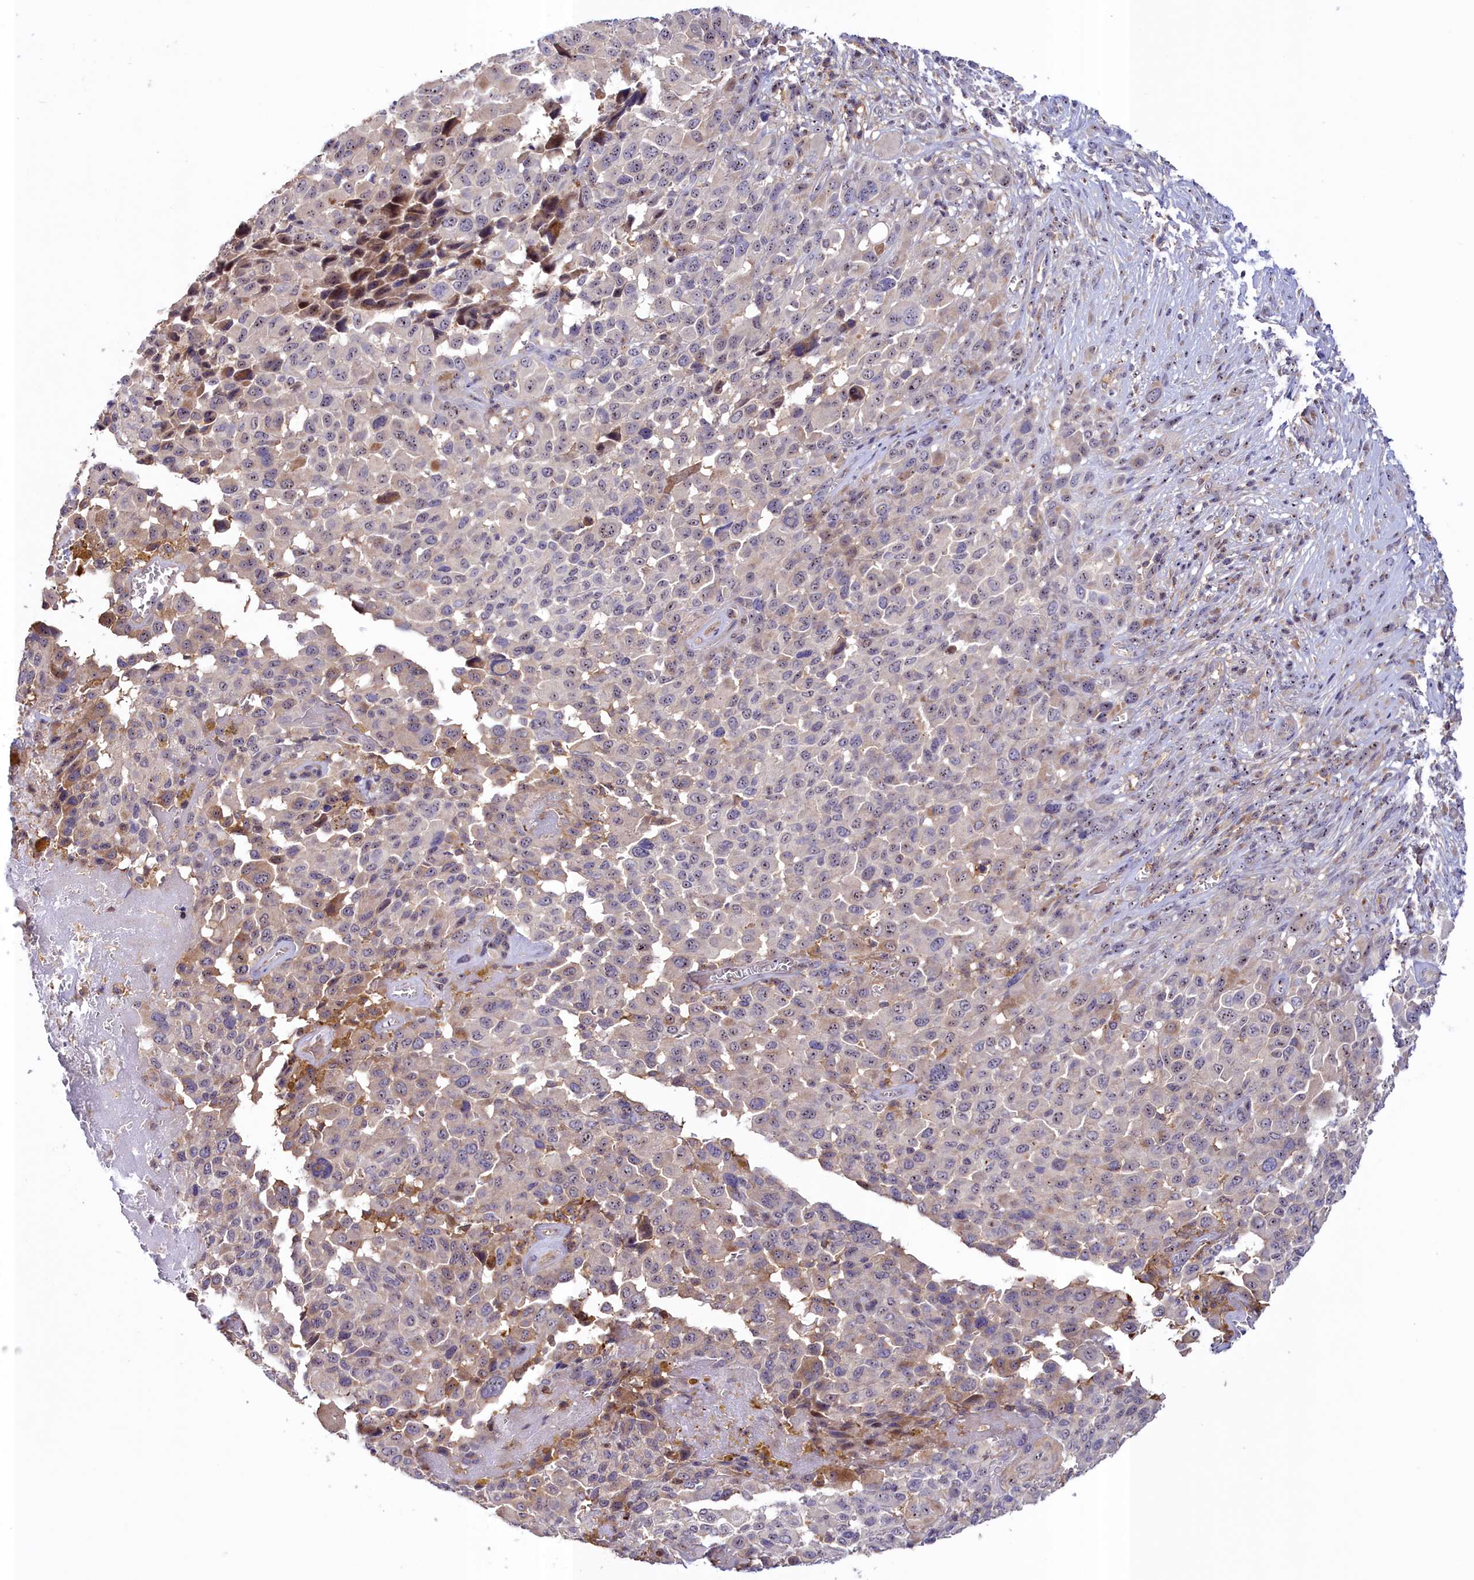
{"staining": {"intensity": "negative", "quantity": "none", "location": "none"}, "tissue": "melanoma", "cell_type": "Tumor cells", "image_type": "cancer", "snomed": [{"axis": "morphology", "description": "Malignant melanoma, NOS"}, {"axis": "topography", "description": "Skin of trunk"}], "caption": "A high-resolution micrograph shows immunohistochemistry (IHC) staining of malignant melanoma, which demonstrates no significant expression in tumor cells. Brightfield microscopy of immunohistochemistry stained with DAB (brown) and hematoxylin (blue), captured at high magnification.", "gene": "NEURL4", "patient": {"sex": "male", "age": 71}}